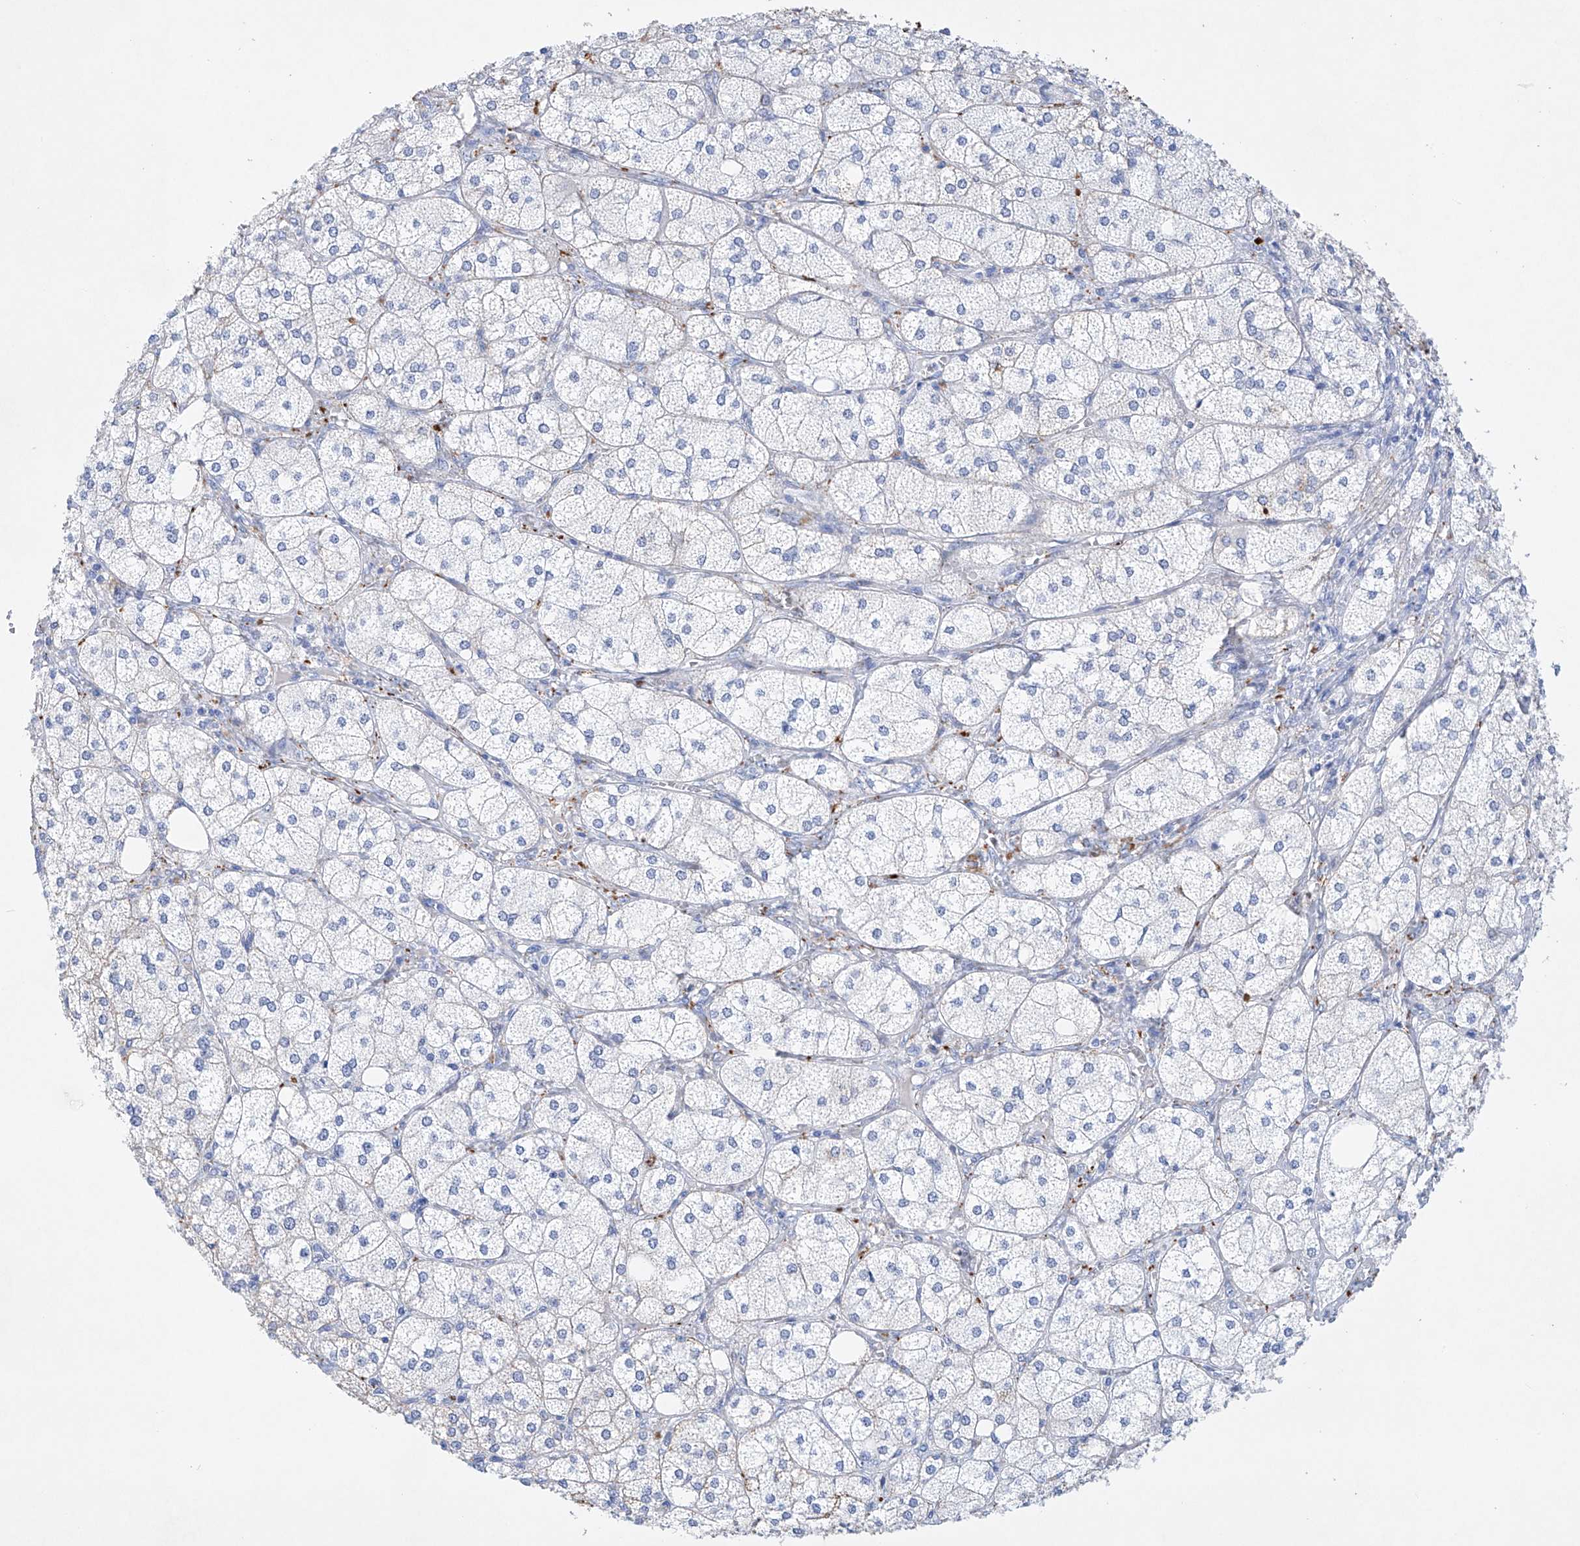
{"staining": {"intensity": "moderate", "quantity": "25%-75%", "location": "cytoplasmic/membranous"}, "tissue": "adrenal gland", "cell_type": "Glandular cells", "image_type": "normal", "snomed": [{"axis": "morphology", "description": "Normal tissue, NOS"}, {"axis": "topography", "description": "Adrenal gland"}], "caption": "About 25%-75% of glandular cells in normal adrenal gland demonstrate moderate cytoplasmic/membranous protein staining as visualized by brown immunohistochemical staining.", "gene": "LURAP1", "patient": {"sex": "female", "age": 61}}